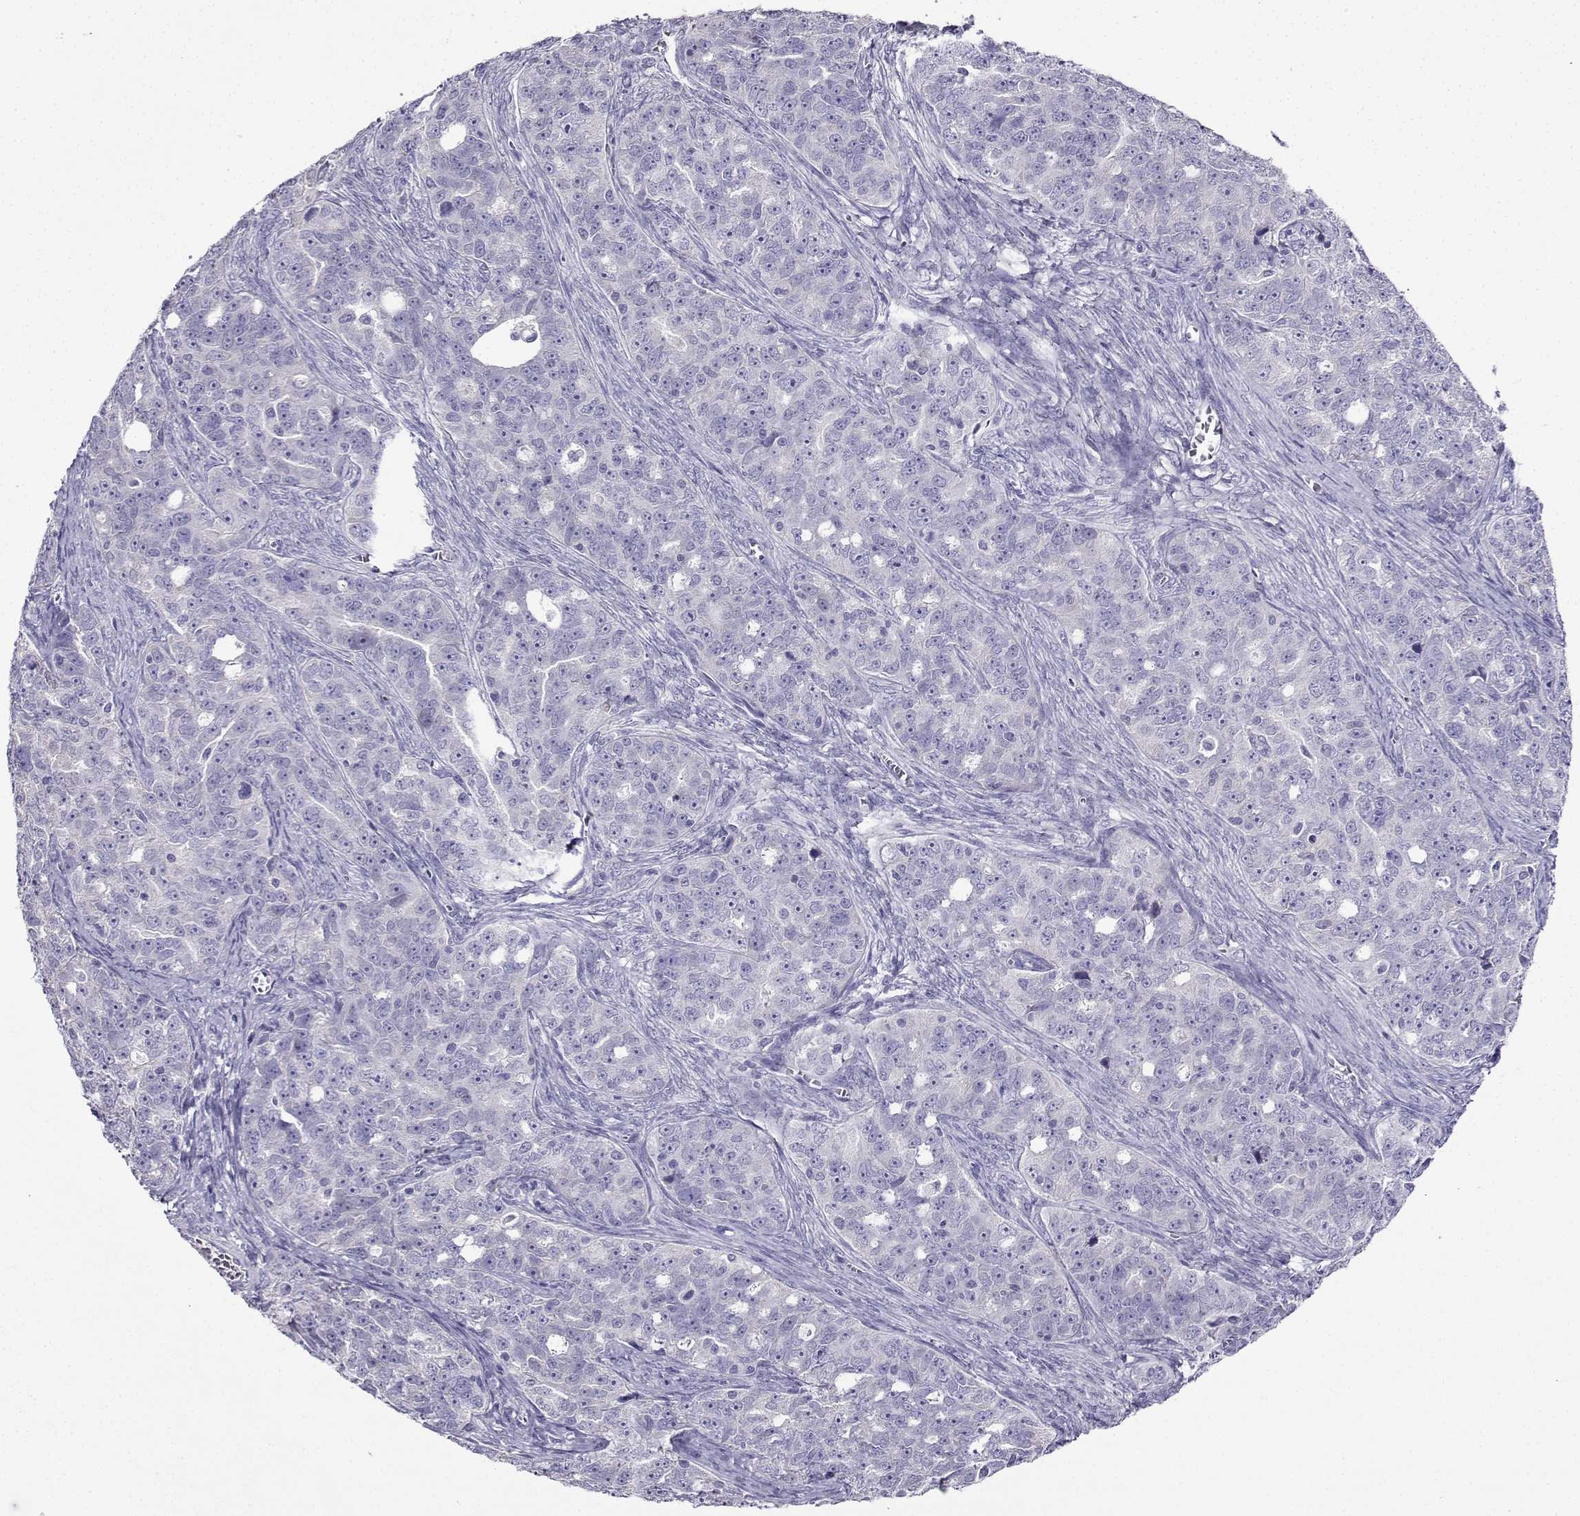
{"staining": {"intensity": "negative", "quantity": "none", "location": "none"}, "tissue": "ovarian cancer", "cell_type": "Tumor cells", "image_type": "cancer", "snomed": [{"axis": "morphology", "description": "Cystadenocarcinoma, serous, NOS"}, {"axis": "topography", "description": "Ovary"}], "caption": "This is a photomicrograph of IHC staining of ovarian cancer, which shows no staining in tumor cells.", "gene": "LINGO1", "patient": {"sex": "female", "age": 51}}